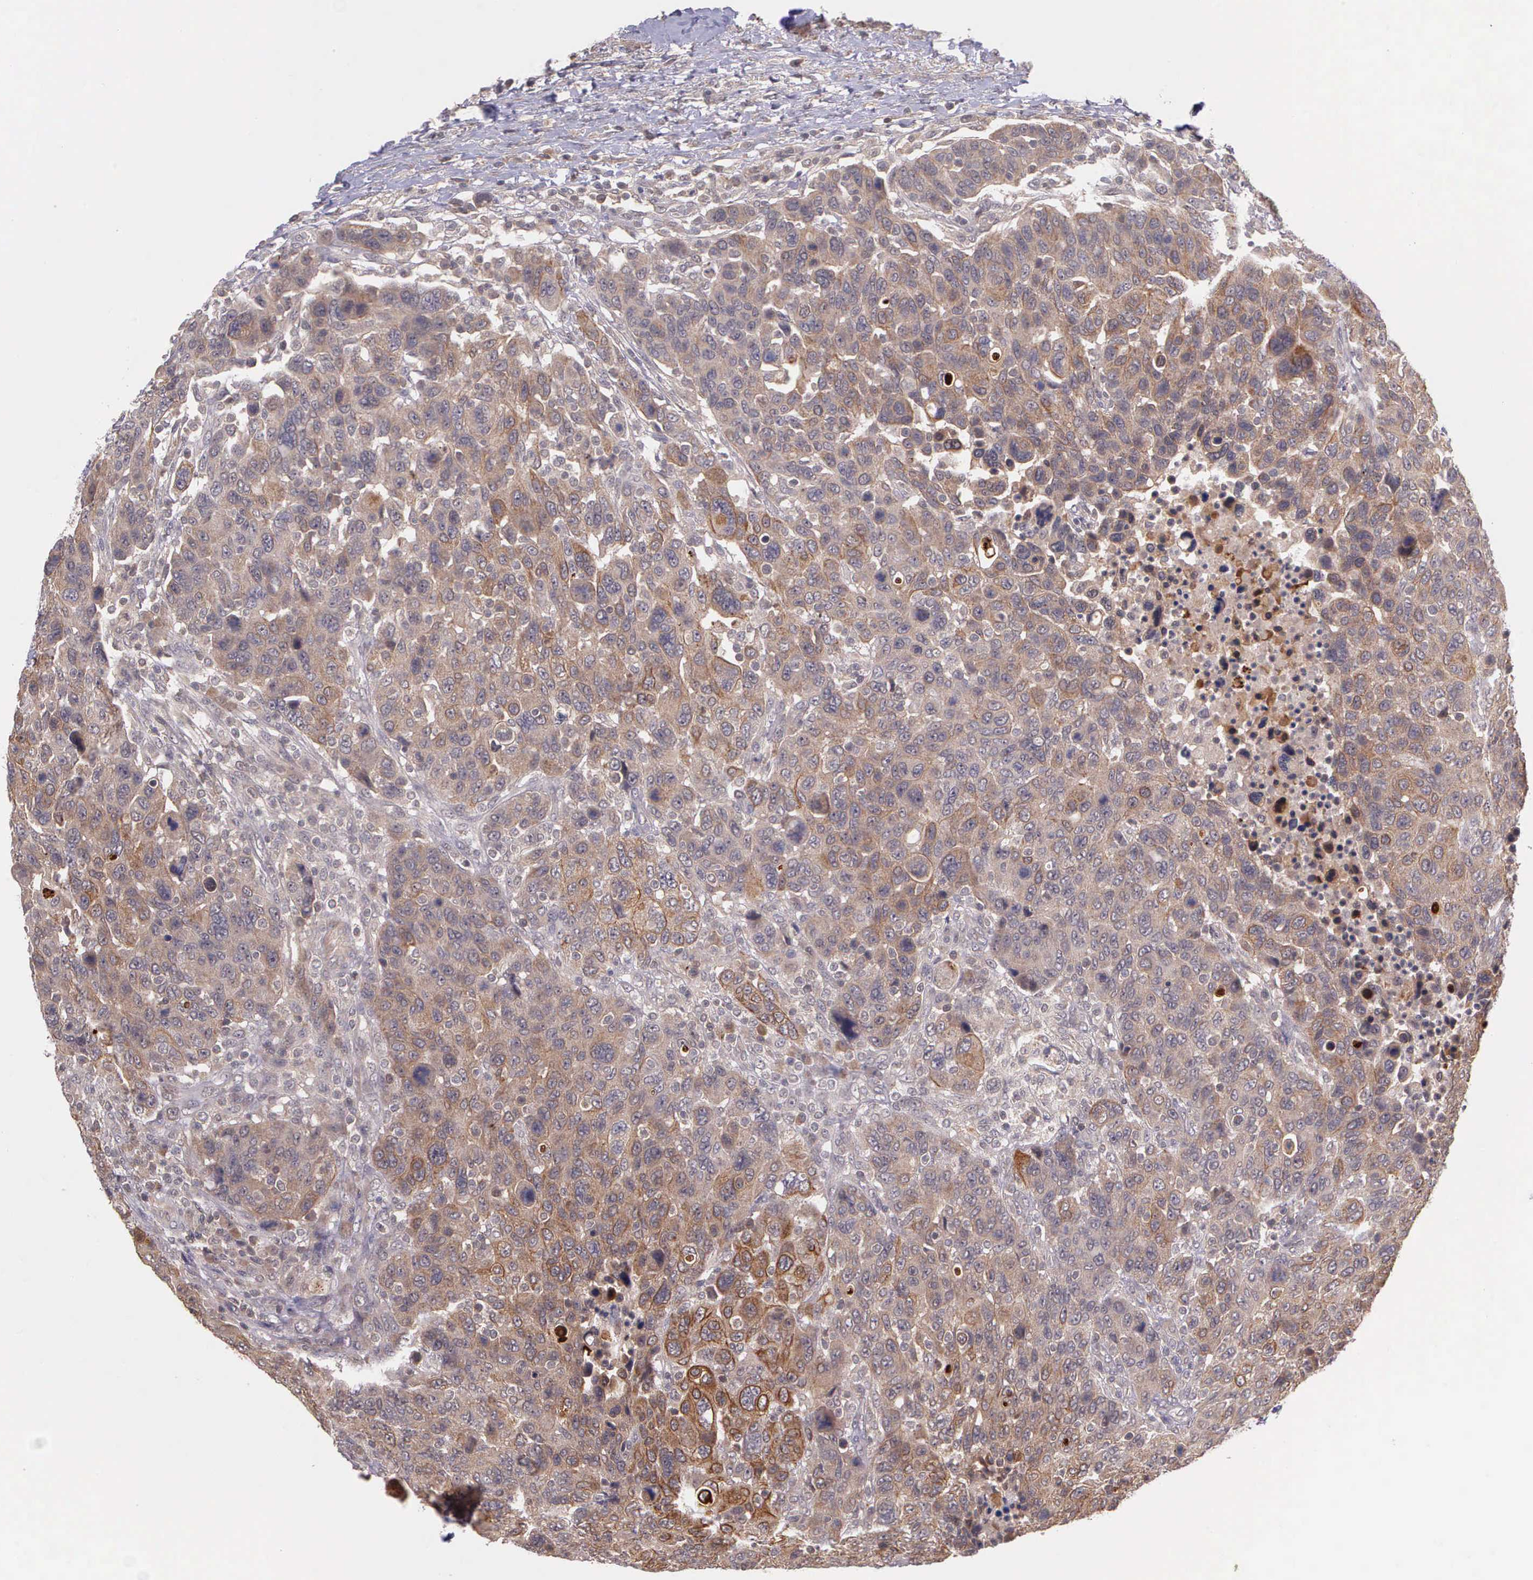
{"staining": {"intensity": "moderate", "quantity": ">75%", "location": "cytoplasmic/membranous"}, "tissue": "breast cancer", "cell_type": "Tumor cells", "image_type": "cancer", "snomed": [{"axis": "morphology", "description": "Duct carcinoma"}, {"axis": "topography", "description": "Breast"}], "caption": "An image of infiltrating ductal carcinoma (breast) stained for a protein reveals moderate cytoplasmic/membranous brown staining in tumor cells.", "gene": "PRICKLE3", "patient": {"sex": "female", "age": 37}}